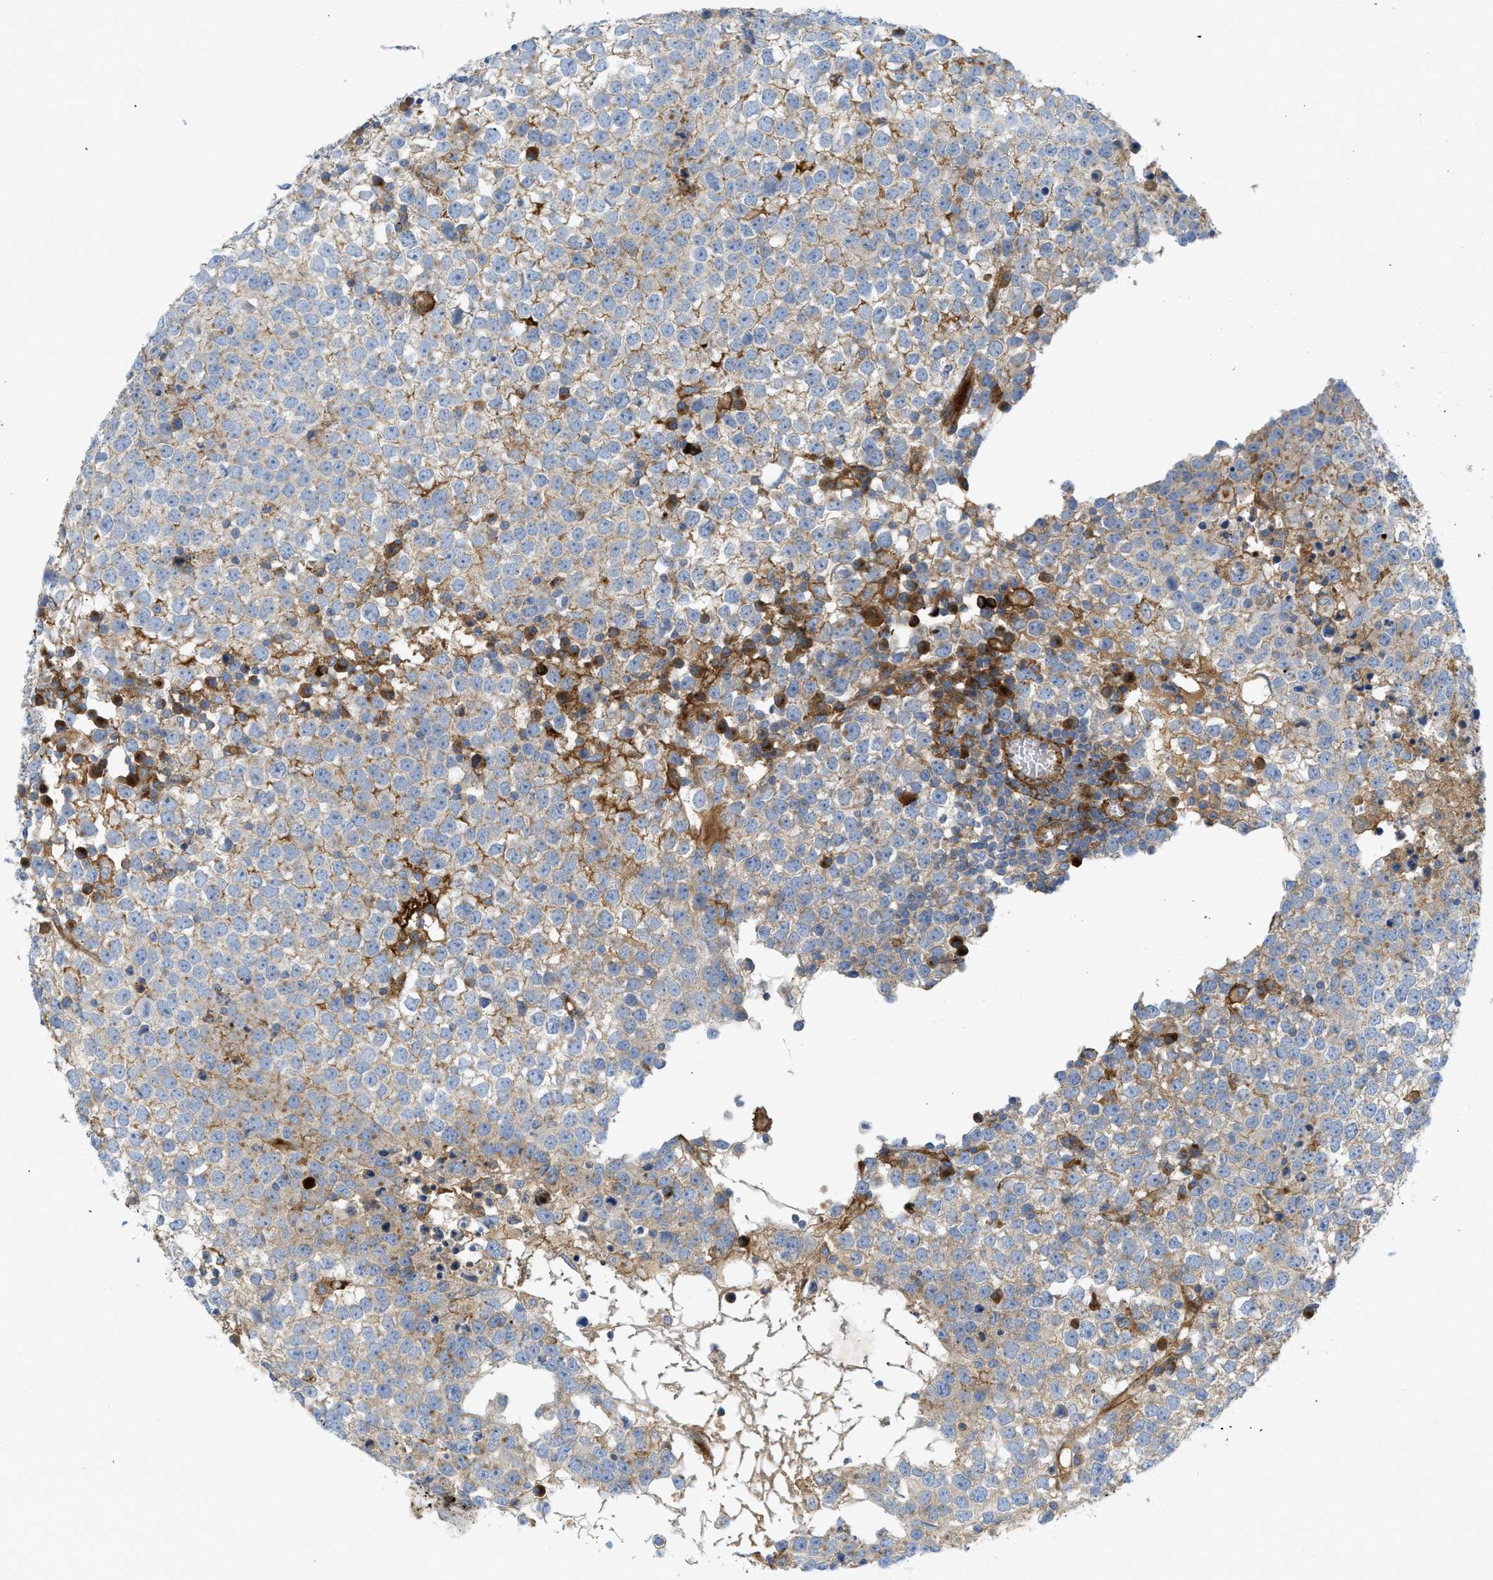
{"staining": {"intensity": "weak", "quantity": "25%-75%", "location": "cytoplasmic/membranous"}, "tissue": "testis cancer", "cell_type": "Tumor cells", "image_type": "cancer", "snomed": [{"axis": "morphology", "description": "Seminoma, NOS"}, {"axis": "topography", "description": "Testis"}], "caption": "Human testis seminoma stained with a protein marker exhibits weak staining in tumor cells.", "gene": "PICALM", "patient": {"sex": "male", "age": 65}}